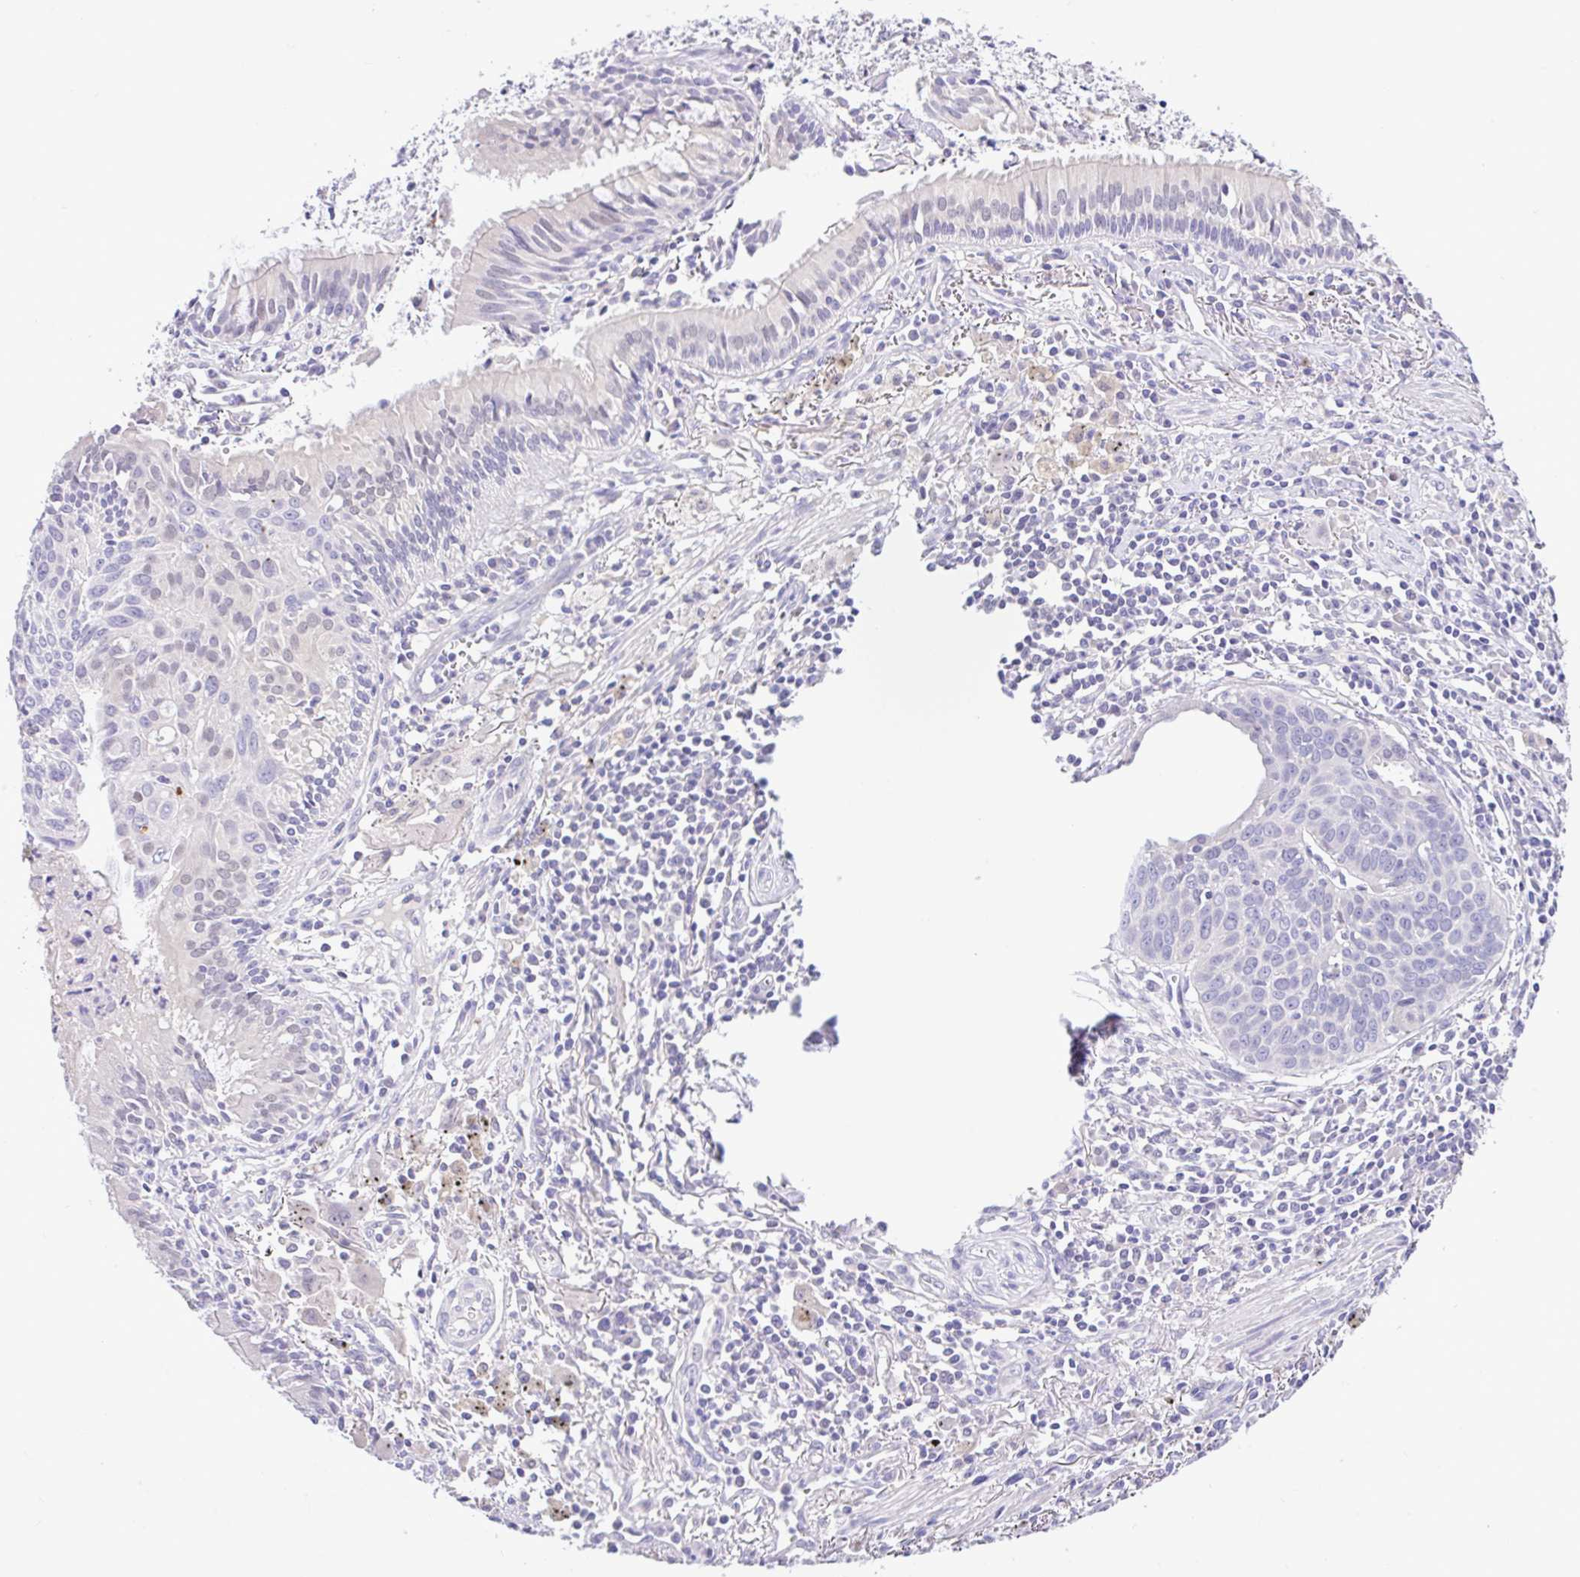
{"staining": {"intensity": "negative", "quantity": "none", "location": "none"}, "tissue": "lung cancer", "cell_type": "Tumor cells", "image_type": "cancer", "snomed": [{"axis": "morphology", "description": "Squamous cell carcinoma, NOS"}, {"axis": "topography", "description": "Lung"}], "caption": "A high-resolution photomicrograph shows immunohistochemistry staining of lung squamous cell carcinoma, which displays no significant positivity in tumor cells.", "gene": "ANO4", "patient": {"sex": "male", "age": 71}}